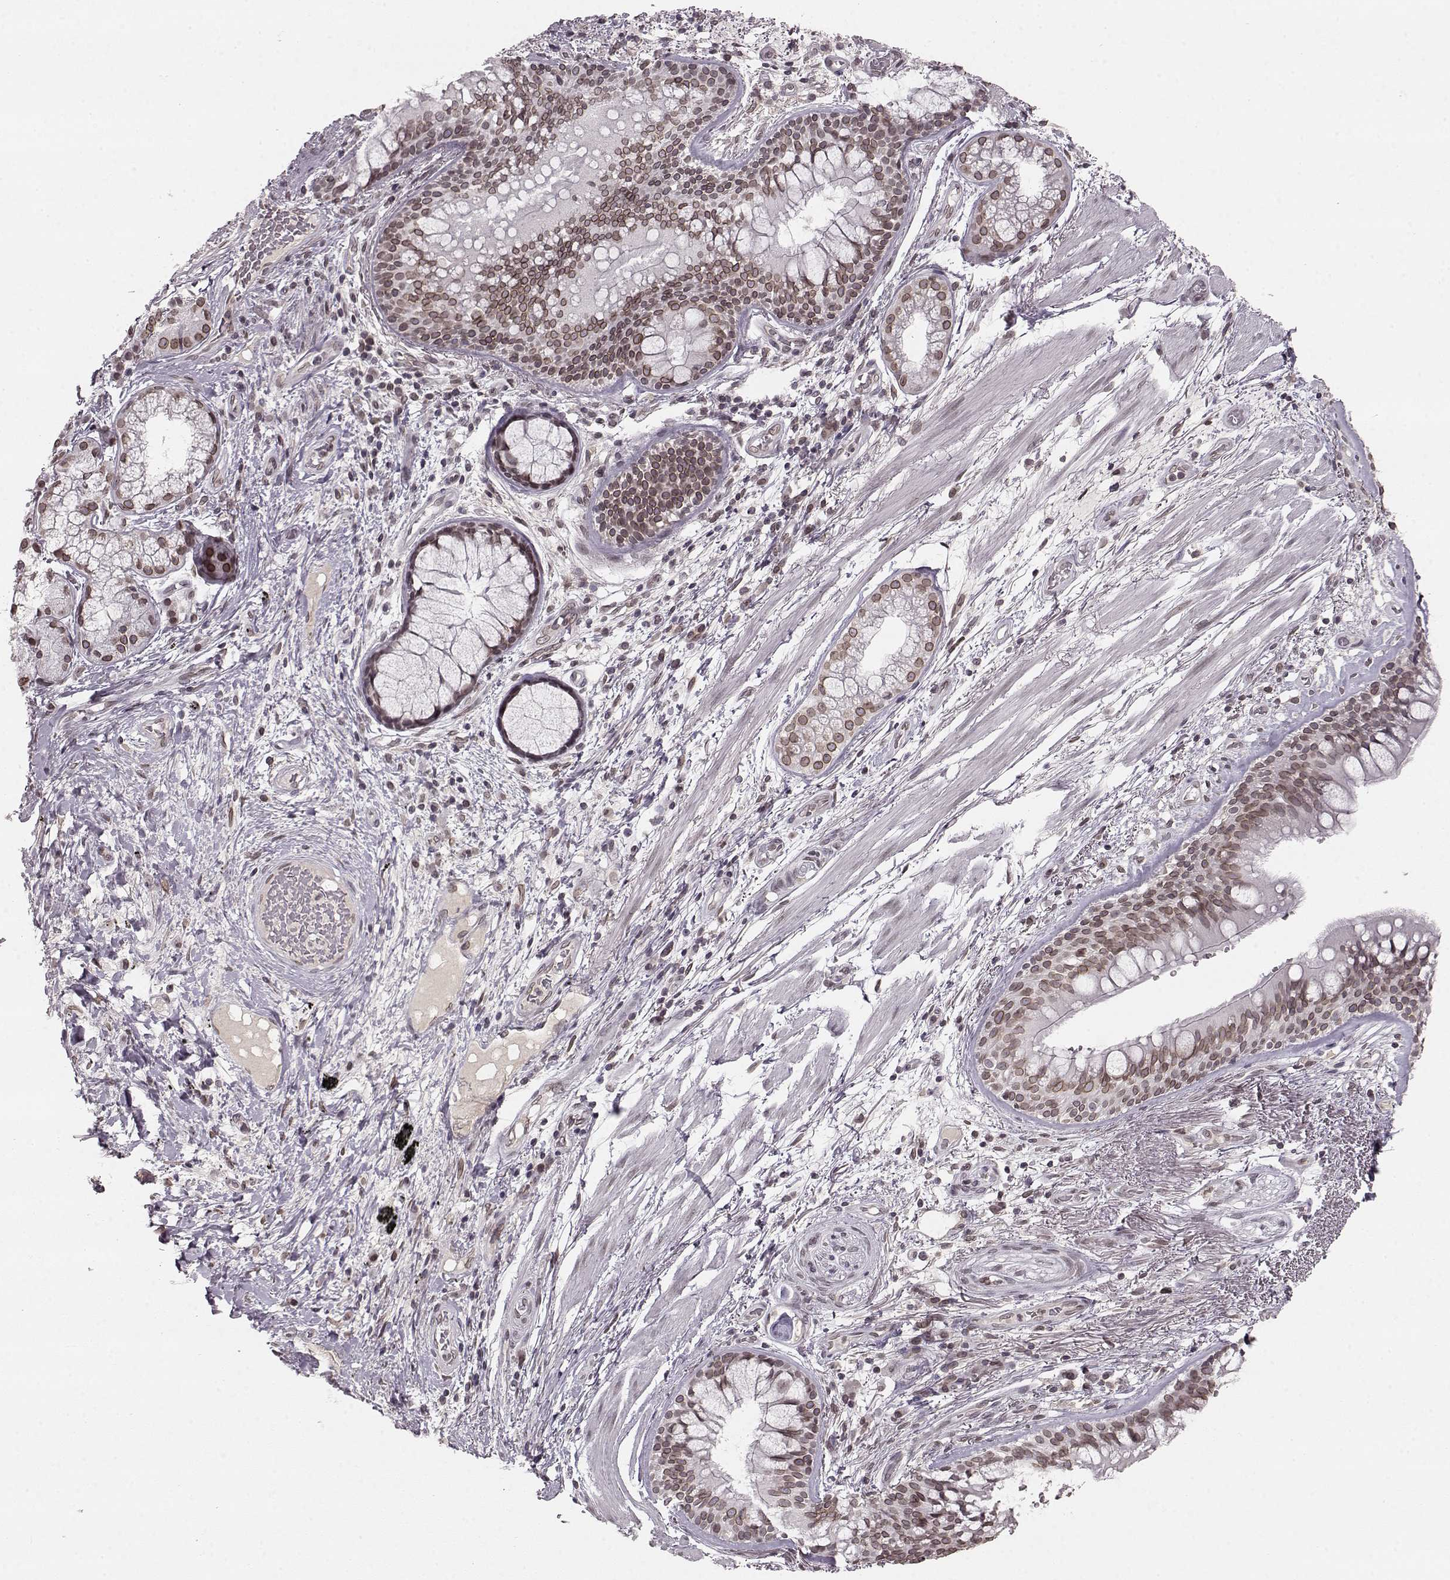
{"staining": {"intensity": "moderate", "quantity": ">75%", "location": "cytoplasmic/membranous,nuclear"}, "tissue": "bronchus", "cell_type": "Respiratory epithelial cells", "image_type": "normal", "snomed": [{"axis": "morphology", "description": "Normal tissue, NOS"}, {"axis": "topography", "description": "Bronchus"}, {"axis": "topography", "description": "Lung"}], "caption": "Benign bronchus was stained to show a protein in brown. There is medium levels of moderate cytoplasmic/membranous,nuclear staining in about >75% of respiratory epithelial cells.", "gene": "DCAF12", "patient": {"sex": "female", "age": 57}}